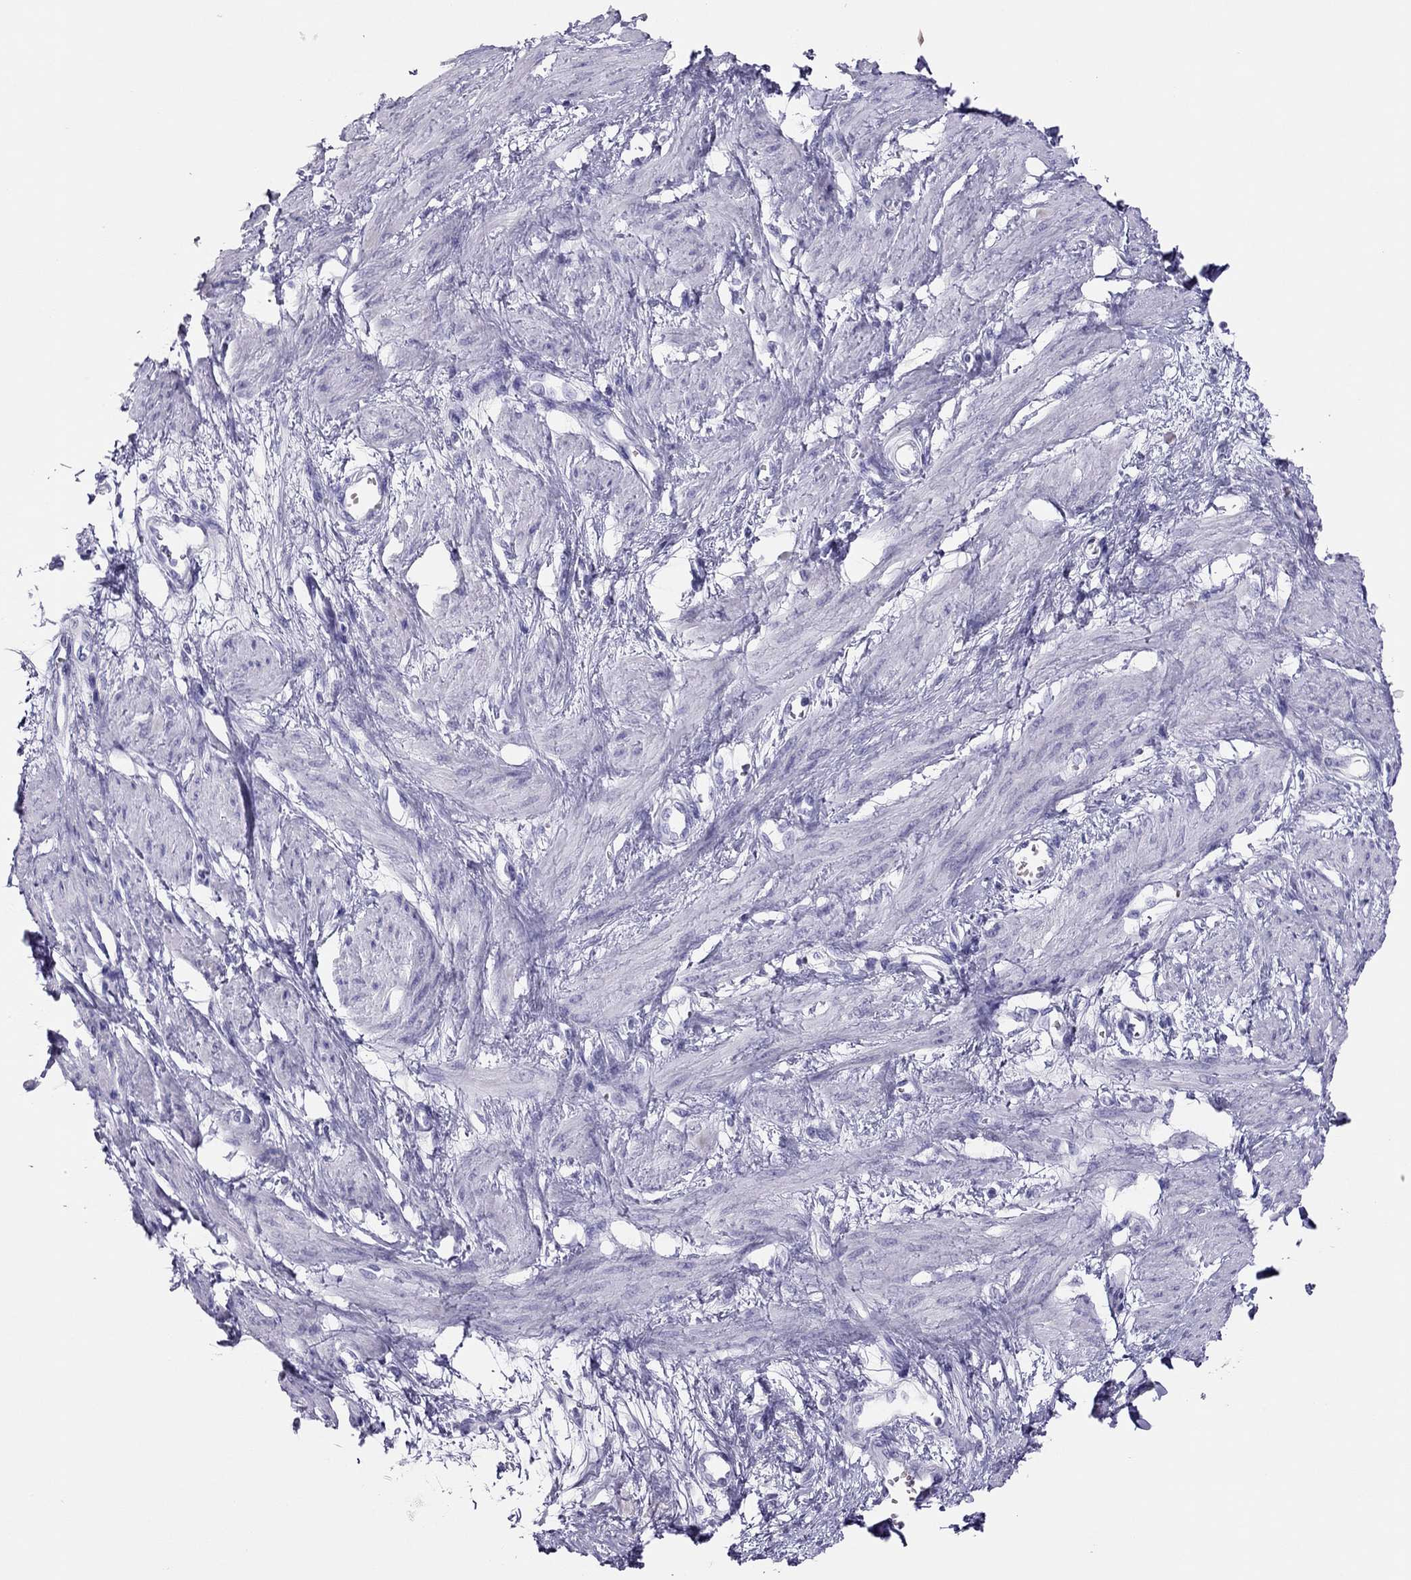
{"staining": {"intensity": "negative", "quantity": "none", "location": "none"}, "tissue": "smooth muscle", "cell_type": "Smooth muscle cells", "image_type": "normal", "snomed": [{"axis": "morphology", "description": "Normal tissue, NOS"}, {"axis": "topography", "description": "Smooth muscle"}, {"axis": "topography", "description": "Uterus"}], "caption": "Micrograph shows no significant protein positivity in smooth muscle cells of unremarkable smooth muscle. (Stains: DAB immunohistochemistry (IHC) with hematoxylin counter stain, Microscopy: brightfield microscopy at high magnification).", "gene": "TSHB", "patient": {"sex": "female", "age": 39}}